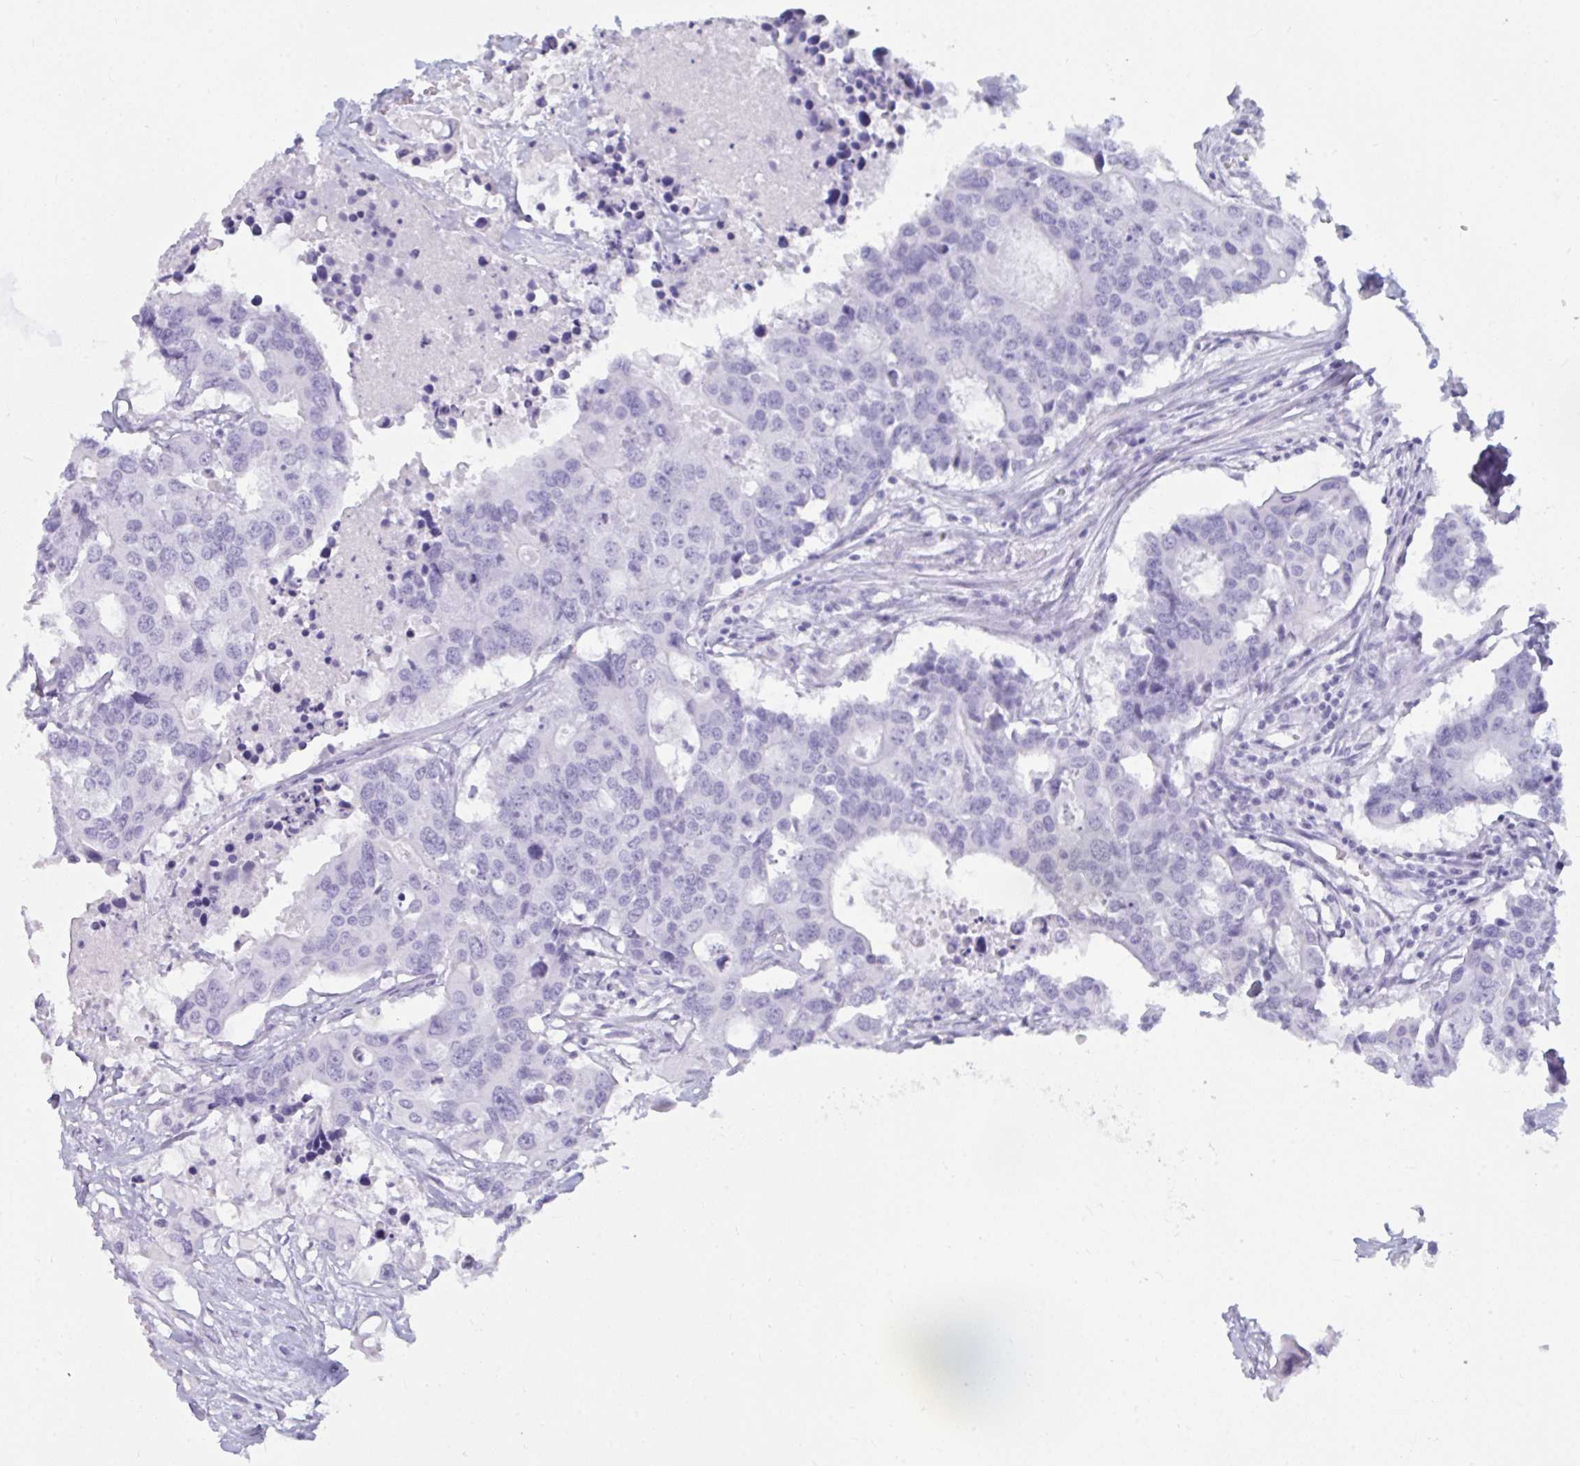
{"staining": {"intensity": "negative", "quantity": "none", "location": "none"}, "tissue": "colorectal cancer", "cell_type": "Tumor cells", "image_type": "cancer", "snomed": [{"axis": "morphology", "description": "Adenocarcinoma, NOS"}, {"axis": "topography", "description": "Colon"}], "caption": "A high-resolution image shows immunohistochemistry (IHC) staining of adenocarcinoma (colorectal), which shows no significant expression in tumor cells.", "gene": "BBS10", "patient": {"sex": "male", "age": 77}}